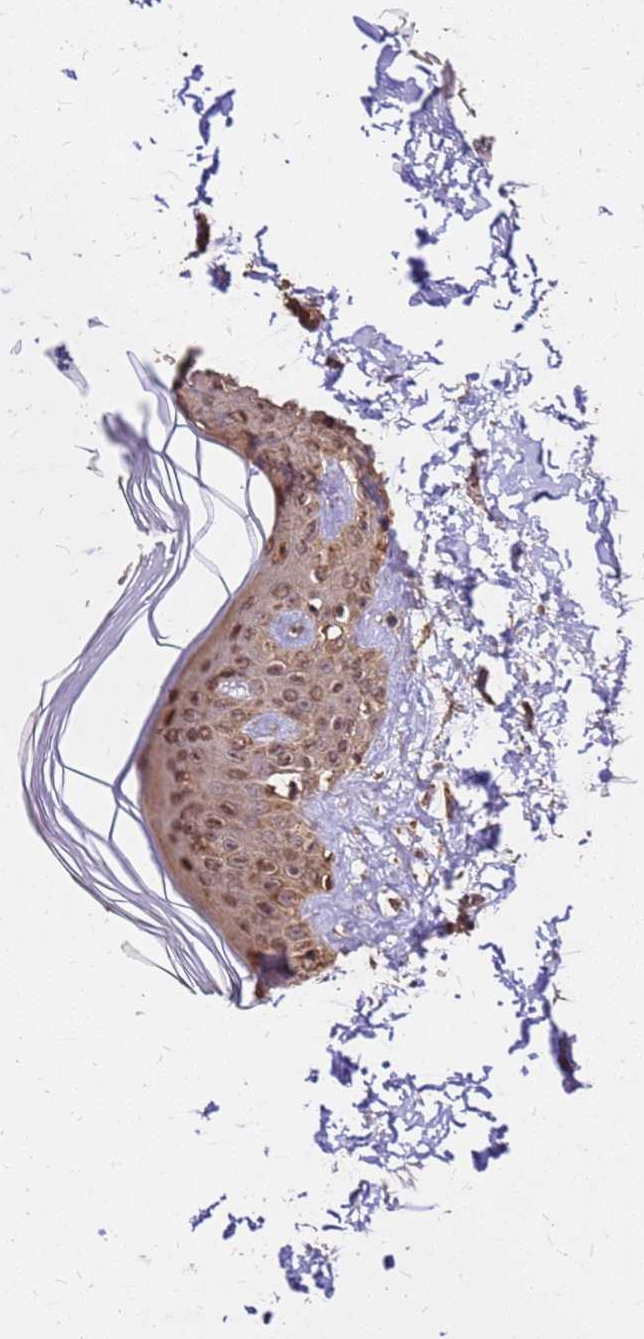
{"staining": {"intensity": "moderate", "quantity": ">75%", "location": "cytoplasmic/membranous,nuclear"}, "tissue": "skin", "cell_type": "Fibroblasts", "image_type": "normal", "snomed": [{"axis": "morphology", "description": "Normal tissue, NOS"}, {"axis": "topography", "description": "Skin"}], "caption": "Protein staining of benign skin reveals moderate cytoplasmic/membranous,nuclear expression in approximately >75% of fibroblasts.", "gene": "GPATCH8", "patient": {"sex": "female", "age": 64}}